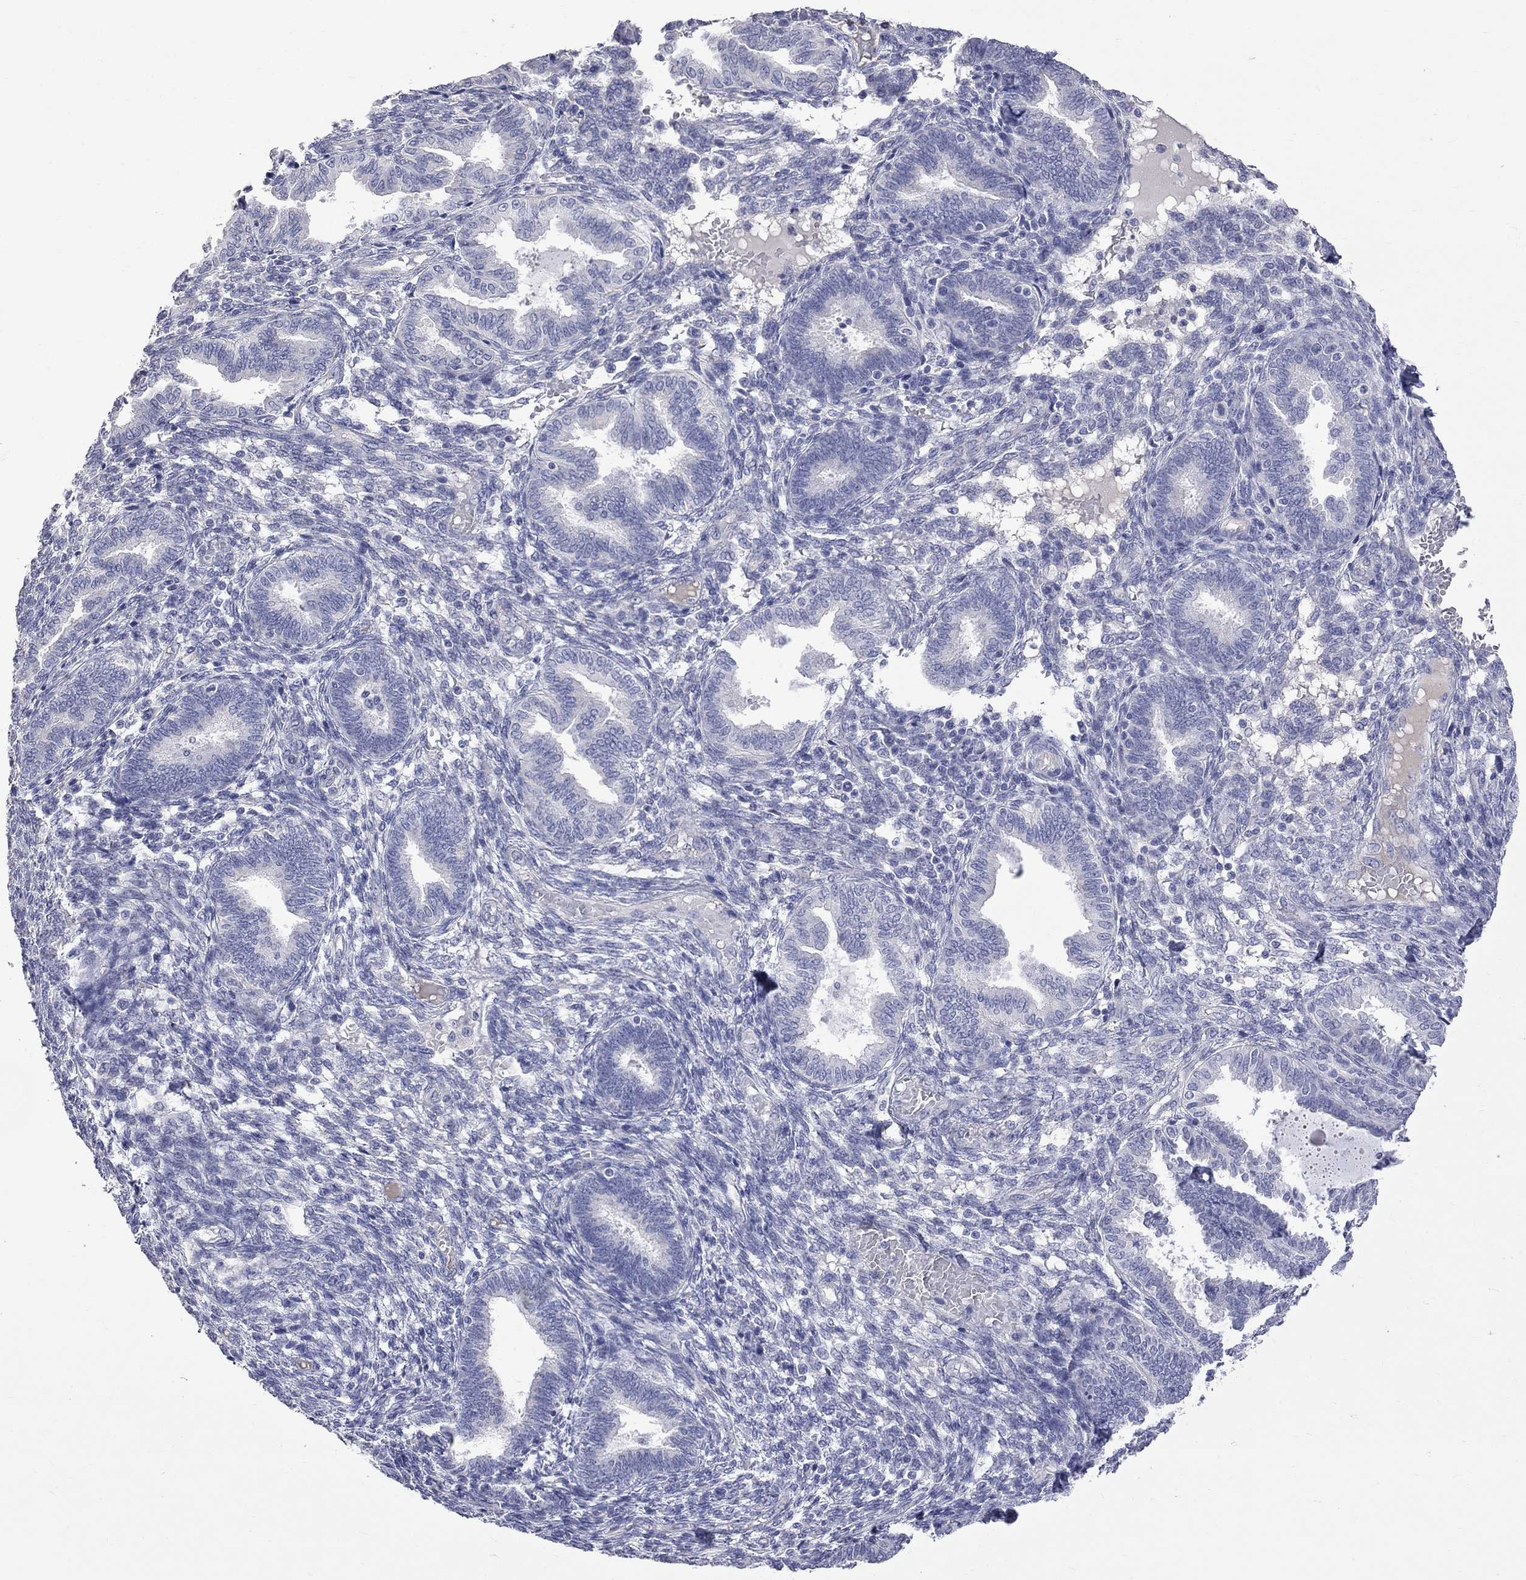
{"staining": {"intensity": "negative", "quantity": "none", "location": "none"}, "tissue": "endometrium", "cell_type": "Cells in endometrial stroma", "image_type": "normal", "snomed": [{"axis": "morphology", "description": "Normal tissue, NOS"}, {"axis": "topography", "description": "Endometrium"}], "caption": "High power microscopy histopathology image of an immunohistochemistry (IHC) photomicrograph of normal endometrium, revealing no significant staining in cells in endometrial stroma. (Stains: DAB IHC with hematoxylin counter stain, Microscopy: brightfield microscopy at high magnification).", "gene": "KCND2", "patient": {"sex": "female", "age": 42}}